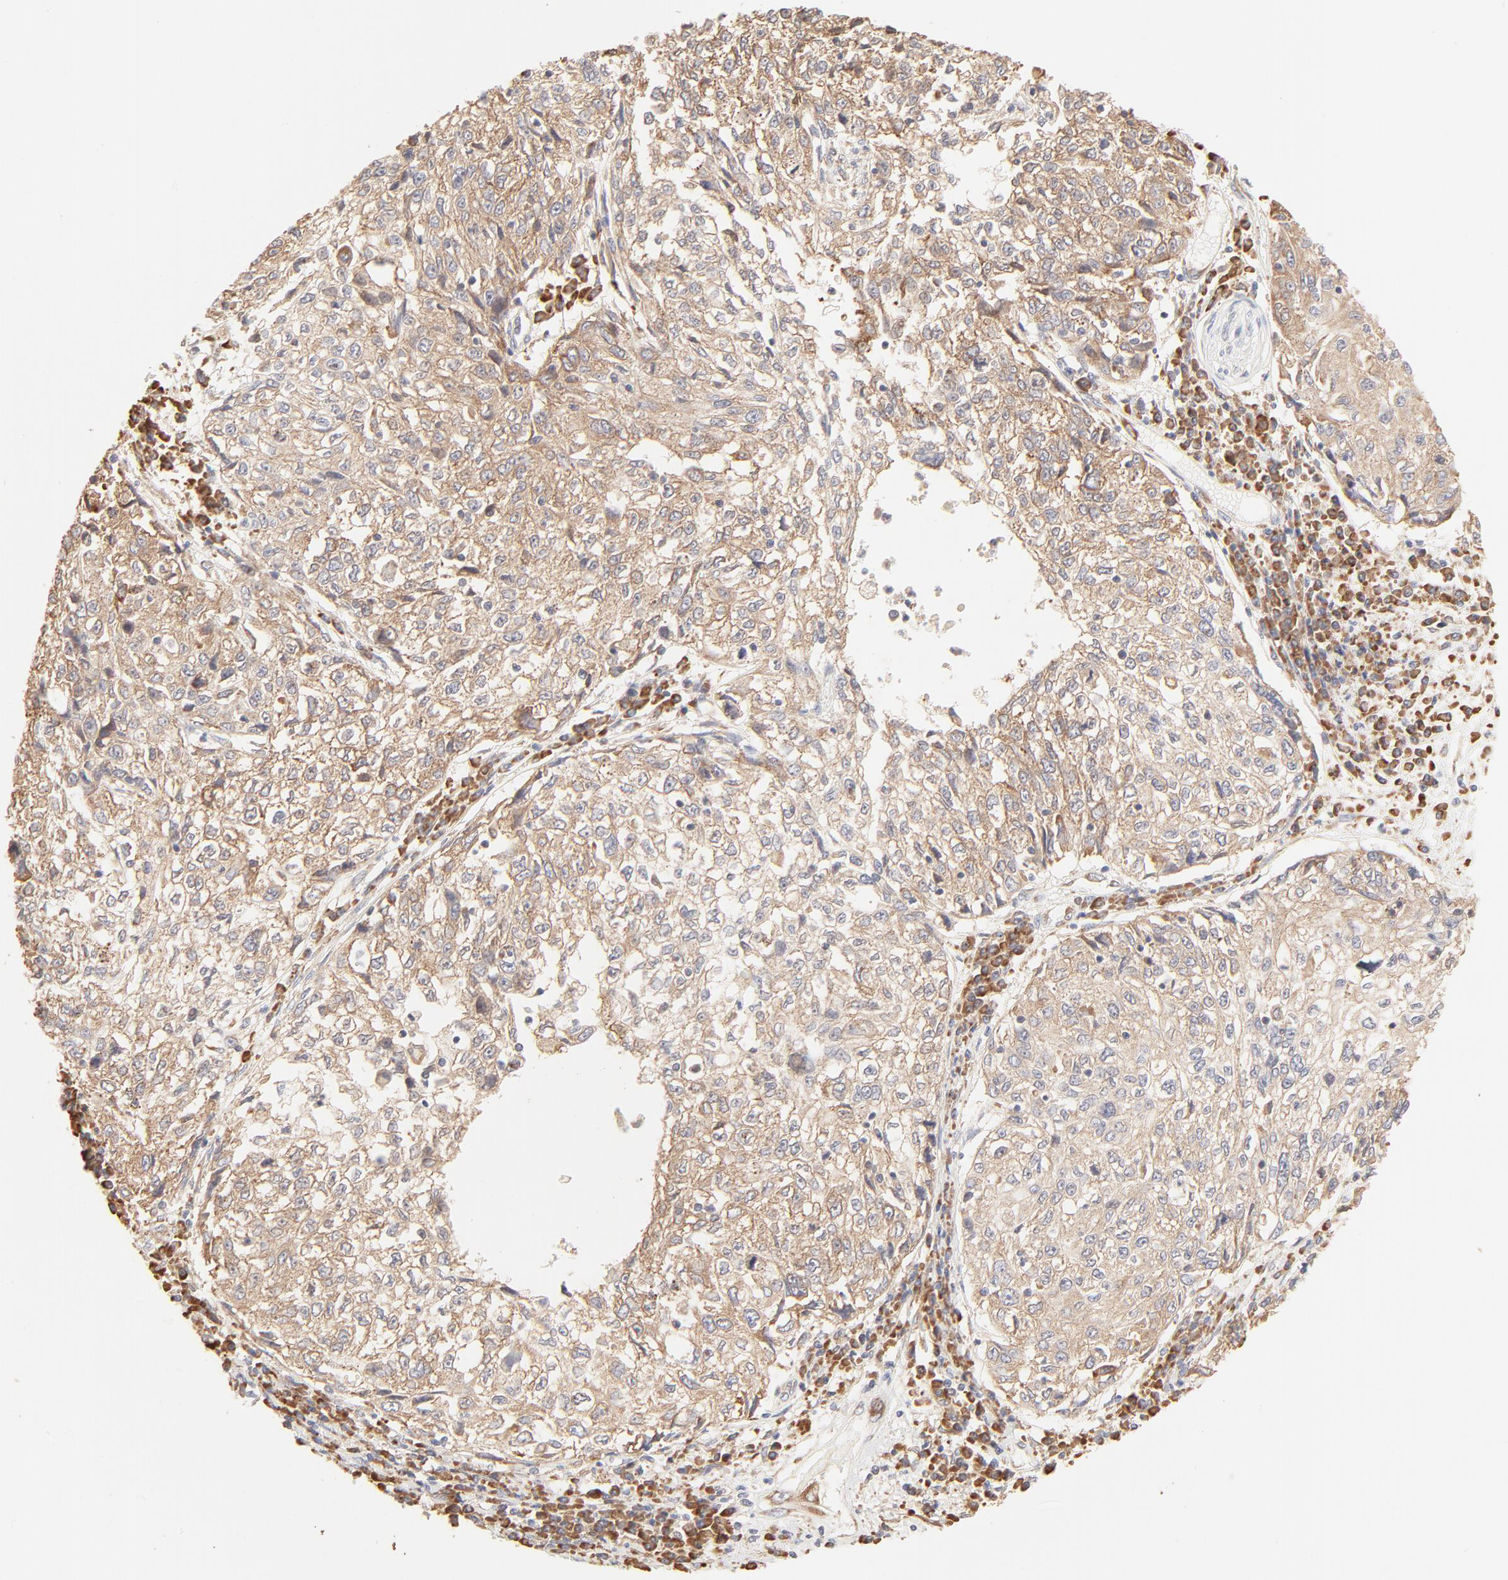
{"staining": {"intensity": "weak", "quantity": ">75%", "location": "cytoplasmic/membranous"}, "tissue": "cervical cancer", "cell_type": "Tumor cells", "image_type": "cancer", "snomed": [{"axis": "morphology", "description": "Squamous cell carcinoma, NOS"}, {"axis": "topography", "description": "Cervix"}], "caption": "The photomicrograph displays a brown stain indicating the presence of a protein in the cytoplasmic/membranous of tumor cells in cervical cancer.", "gene": "RPS20", "patient": {"sex": "female", "age": 57}}